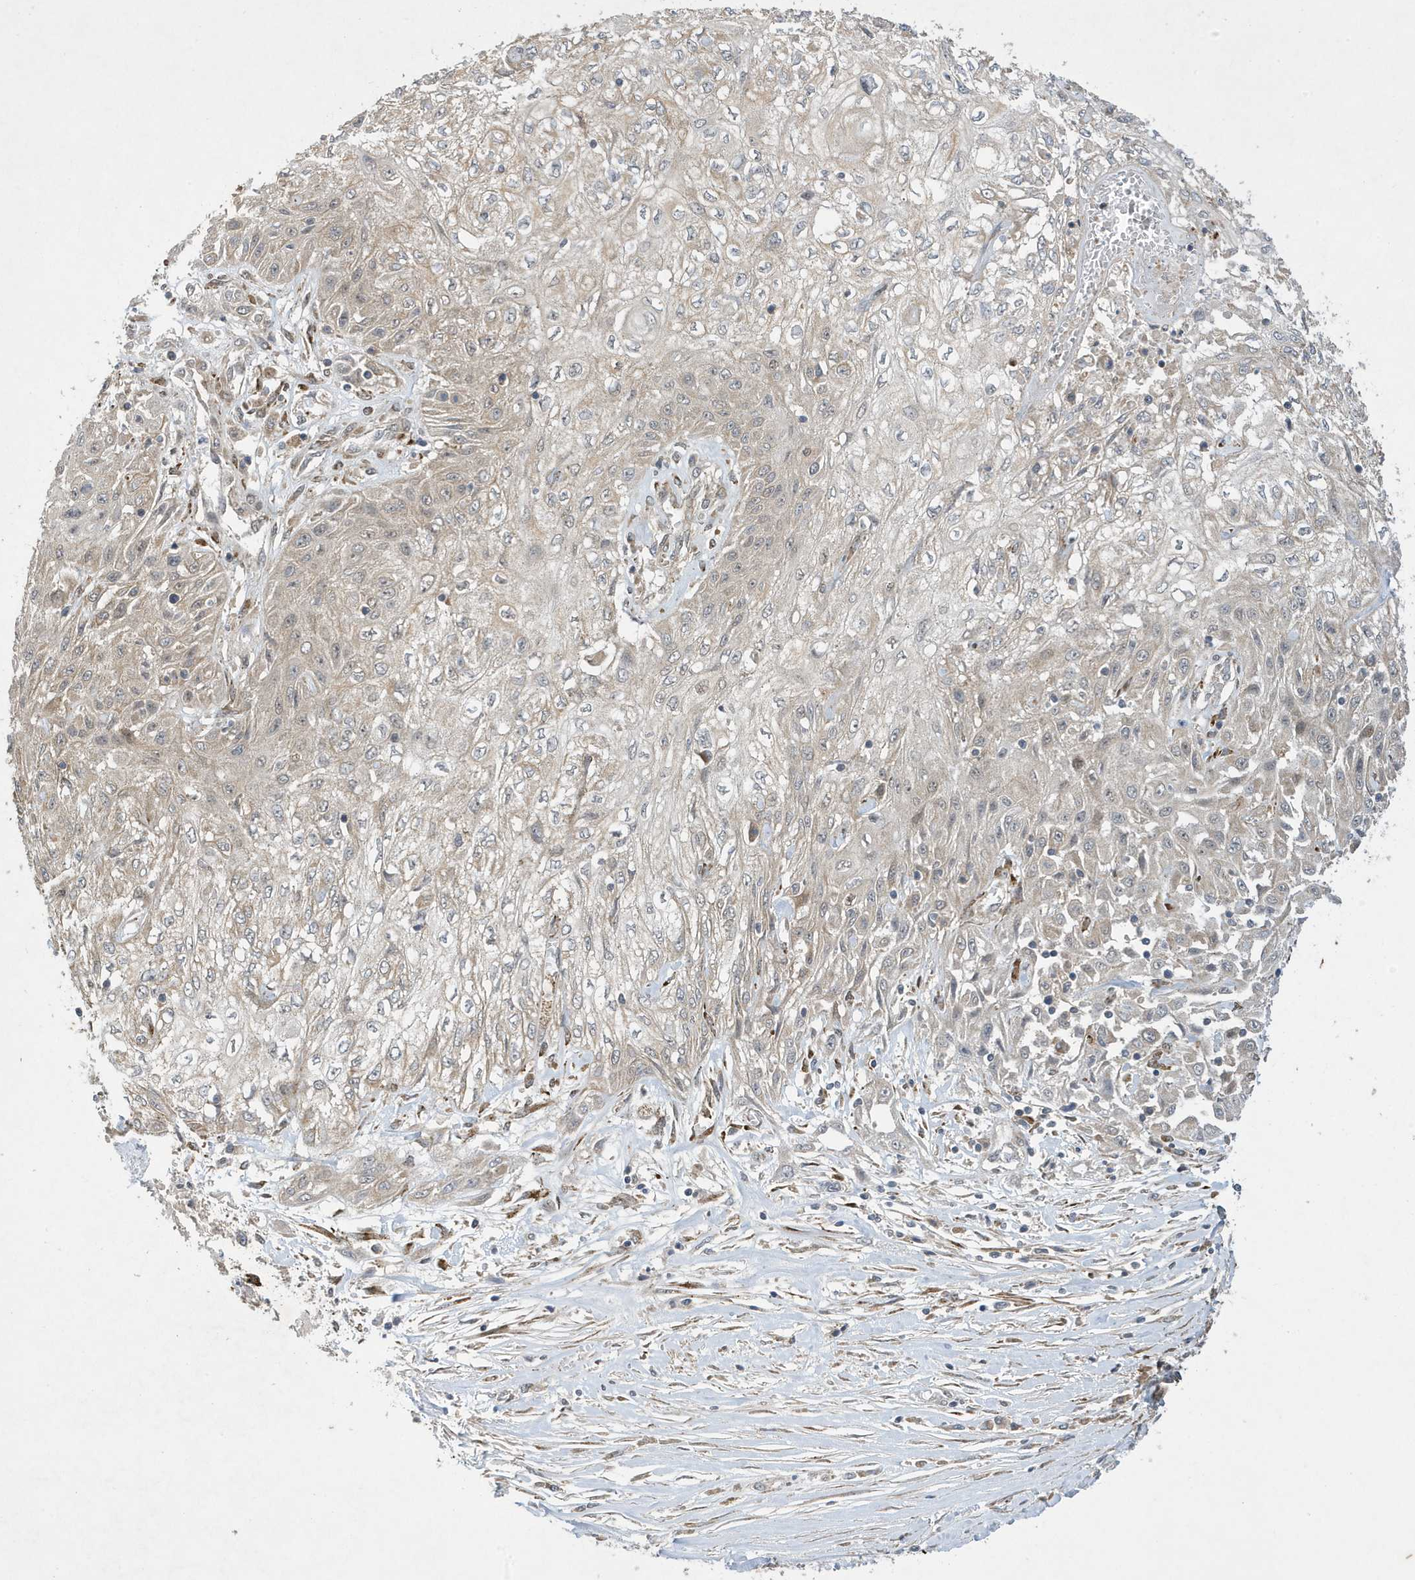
{"staining": {"intensity": "negative", "quantity": "none", "location": "none"}, "tissue": "skin cancer", "cell_type": "Tumor cells", "image_type": "cancer", "snomed": [{"axis": "morphology", "description": "Squamous cell carcinoma, NOS"}, {"axis": "morphology", "description": "Squamous cell carcinoma, metastatic, NOS"}, {"axis": "topography", "description": "Skin"}, {"axis": "topography", "description": "Lymph node"}], "caption": "The immunohistochemistry histopathology image has no significant expression in tumor cells of metastatic squamous cell carcinoma (skin) tissue.", "gene": "NCOA7", "patient": {"sex": "male", "age": 75}}